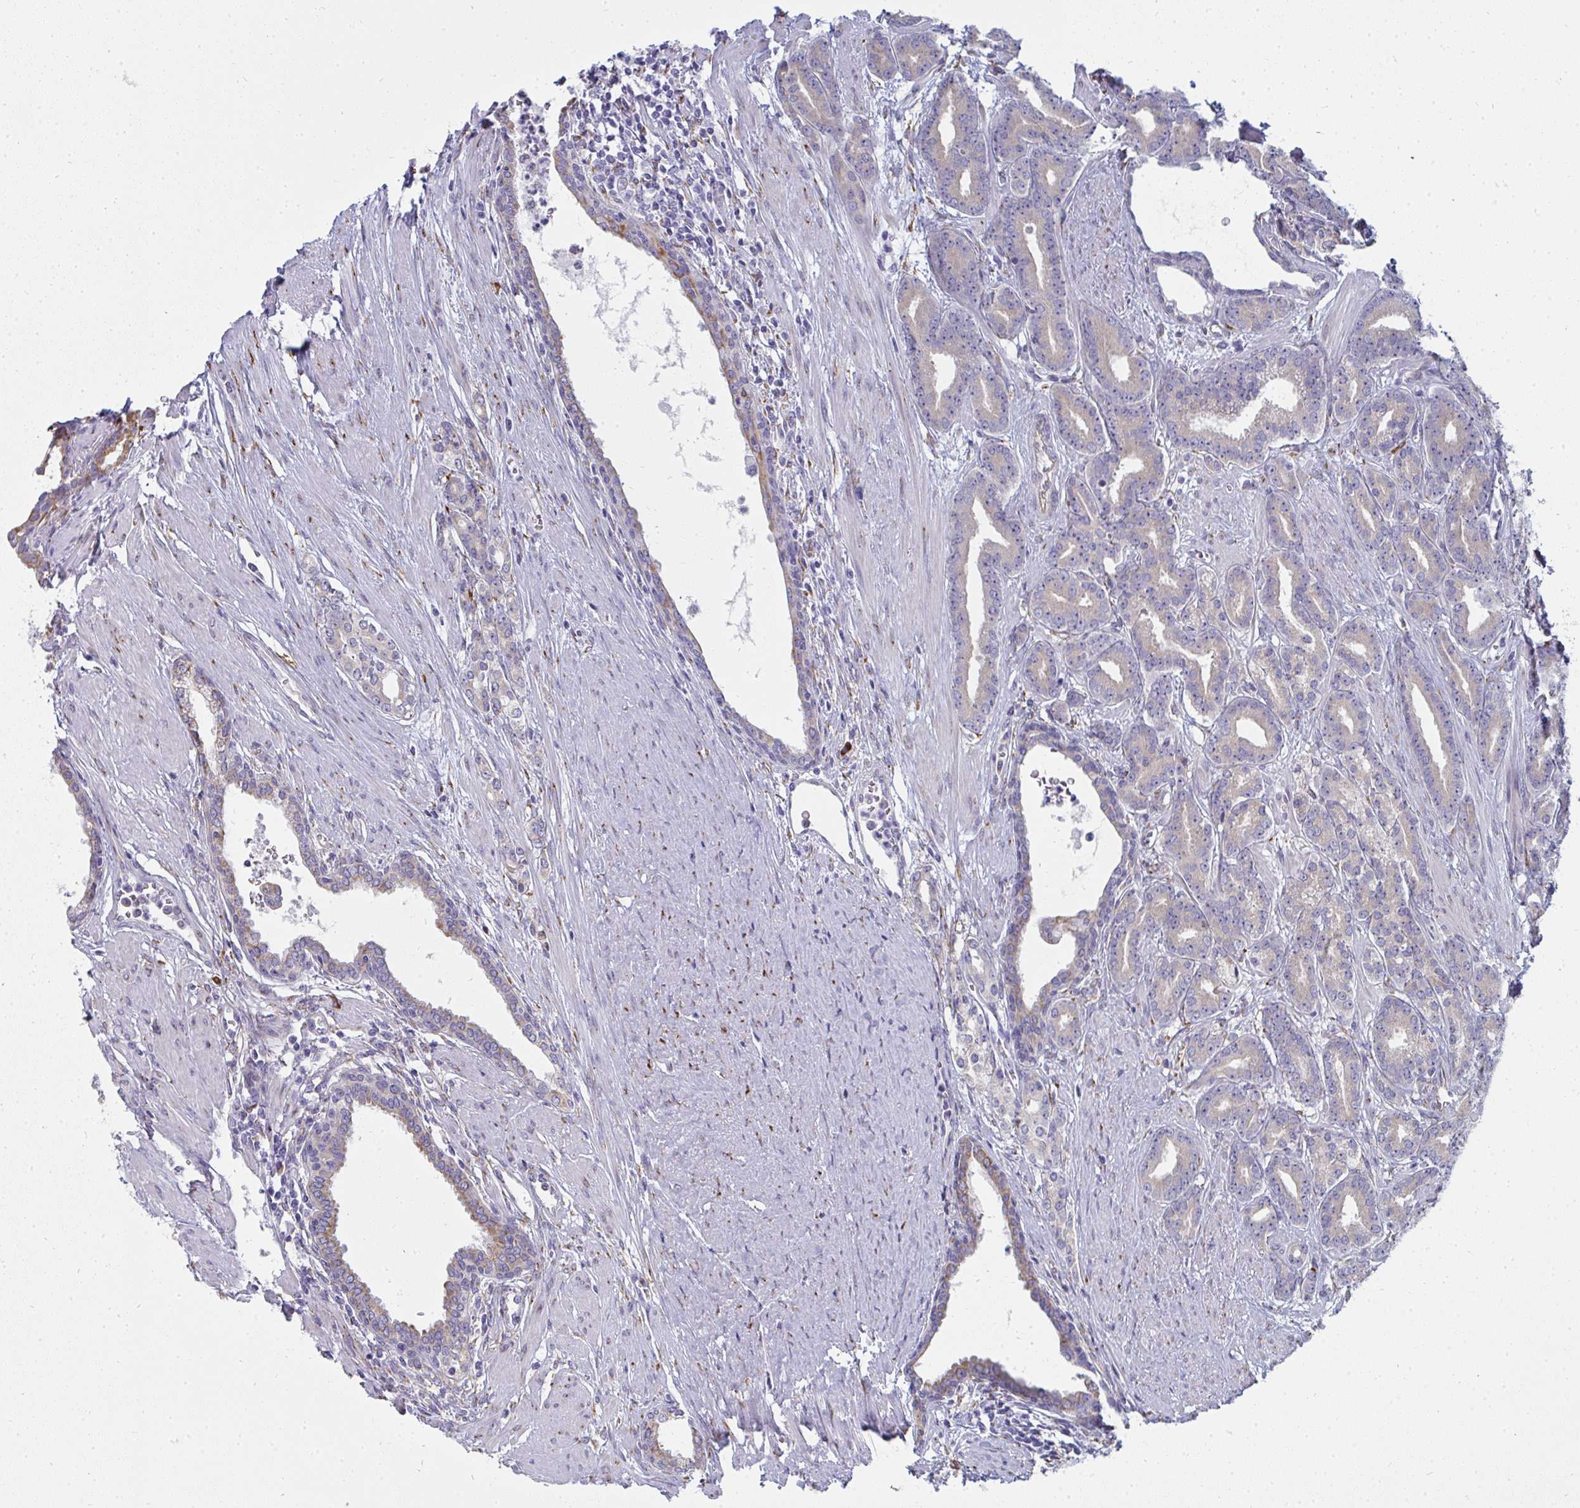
{"staining": {"intensity": "weak", "quantity": ">75%", "location": "cytoplasmic/membranous"}, "tissue": "prostate cancer", "cell_type": "Tumor cells", "image_type": "cancer", "snomed": [{"axis": "morphology", "description": "Adenocarcinoma, High grade"}, {"axis": "topography", "description": "Prostate"}], "caption": "Protein positivity by immunohistochemistry exhibits weak cytoplasmic/membranous positivity in approximately >75% of tumor cells in prostate high-grade adenocarcinoma.", "gene": "SHROOM1", "patient": {"sex": "male", "age": 60}}